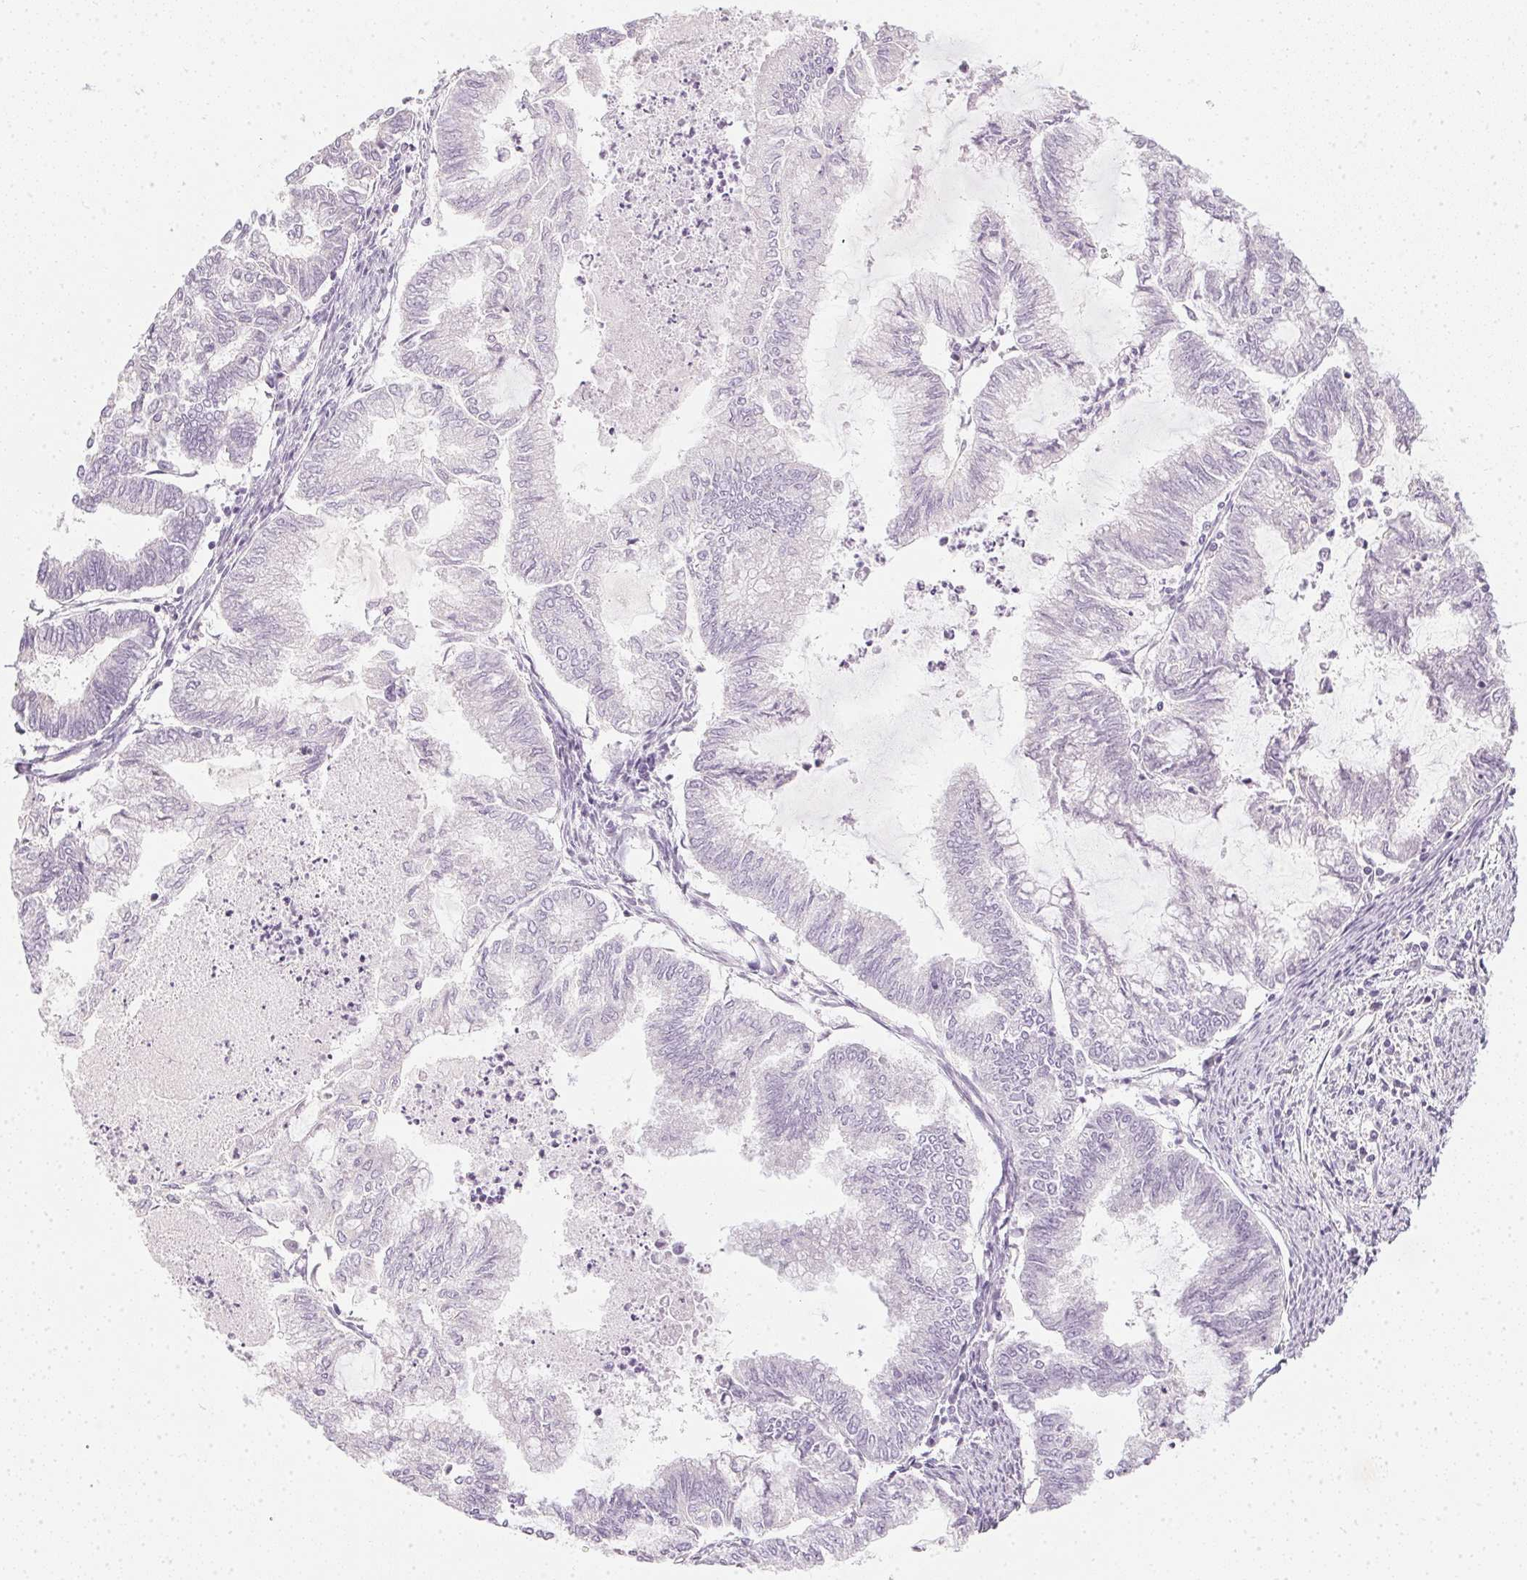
{"staining": {"intensity": "negative", "quantity": "none", "location": "none"}, "tissue": "endometrial cancer", "cell_type": "Tumor cells", "image_type": "cancer", "snomed": [{"axis": "morphology", "description": "Adenocarcinoma, NOS"}, {"axis": "topography", "description": "Endometrium"}], "caption": "High power microscopy histopathology image of an immunohistochemistry (IHC) photomicrograph of endometrial cancer, revealing no significant expression in tumor cells. Nuclei are stained in blue.", "gene": "TMEM72", "patient": {"sex": "female", "age": 79}}